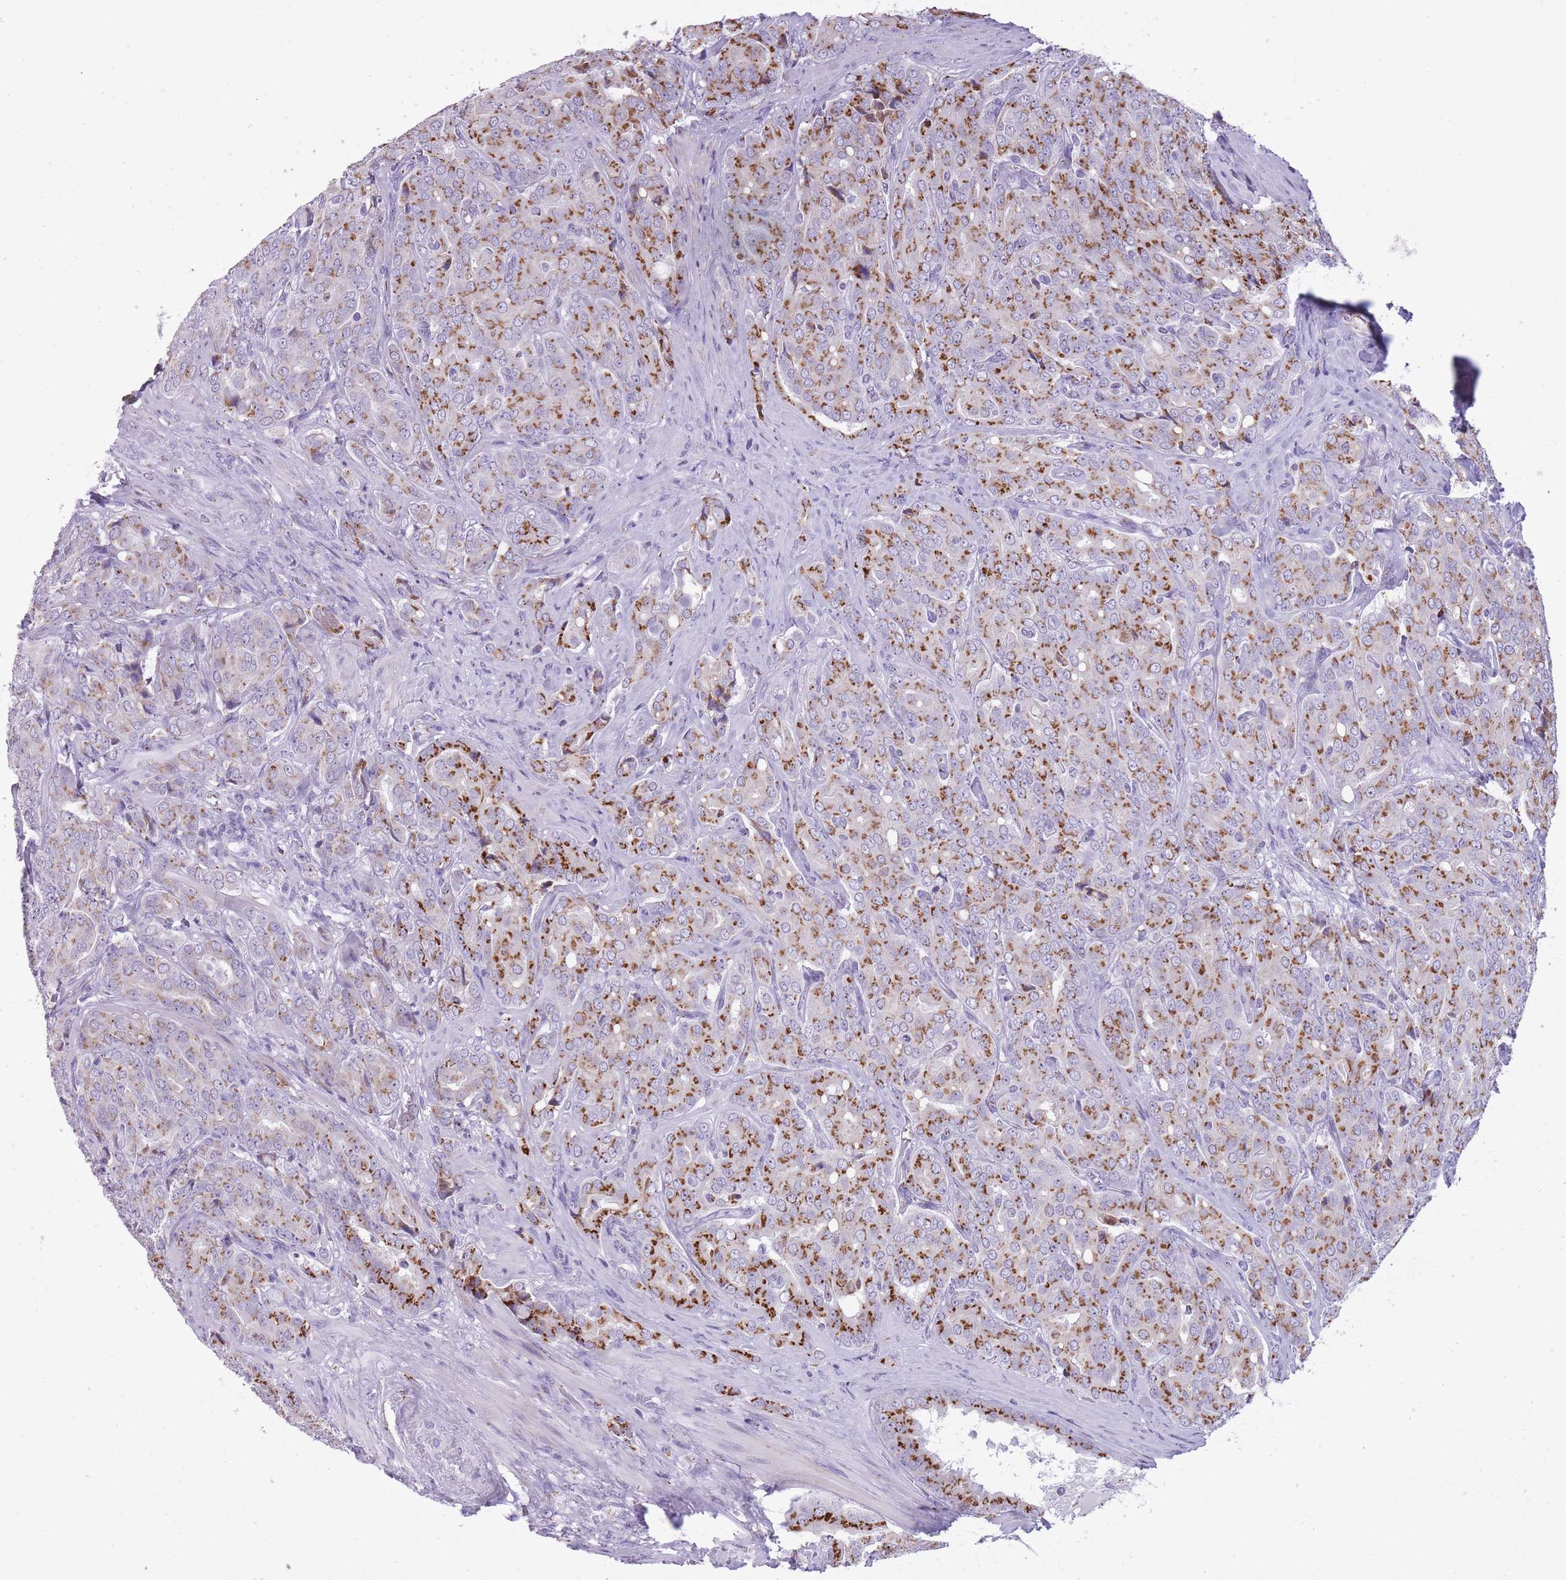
{"staining": {"intensity": "moderate", "quantity": ">75%", "location": "cytoplasmic/membranous"}, "tissue": "prostate cancer", "cell_type": "Tumor cells", "image_type": "cancer", "snomed": [{"axis": "morphology", "description": "Adenocarcinoma, High grade"}, {"axis": "topography", "description": "Prostate"}], "caption": "This is a histology image of IHC staining of adenocarcinoma (high-grade) (prostate), which shows moderate staining in the cytoplasmic/membranous of tumor cells.", "gene": "B4GALT2", "patient": {"sex": "male", "age": 68}}